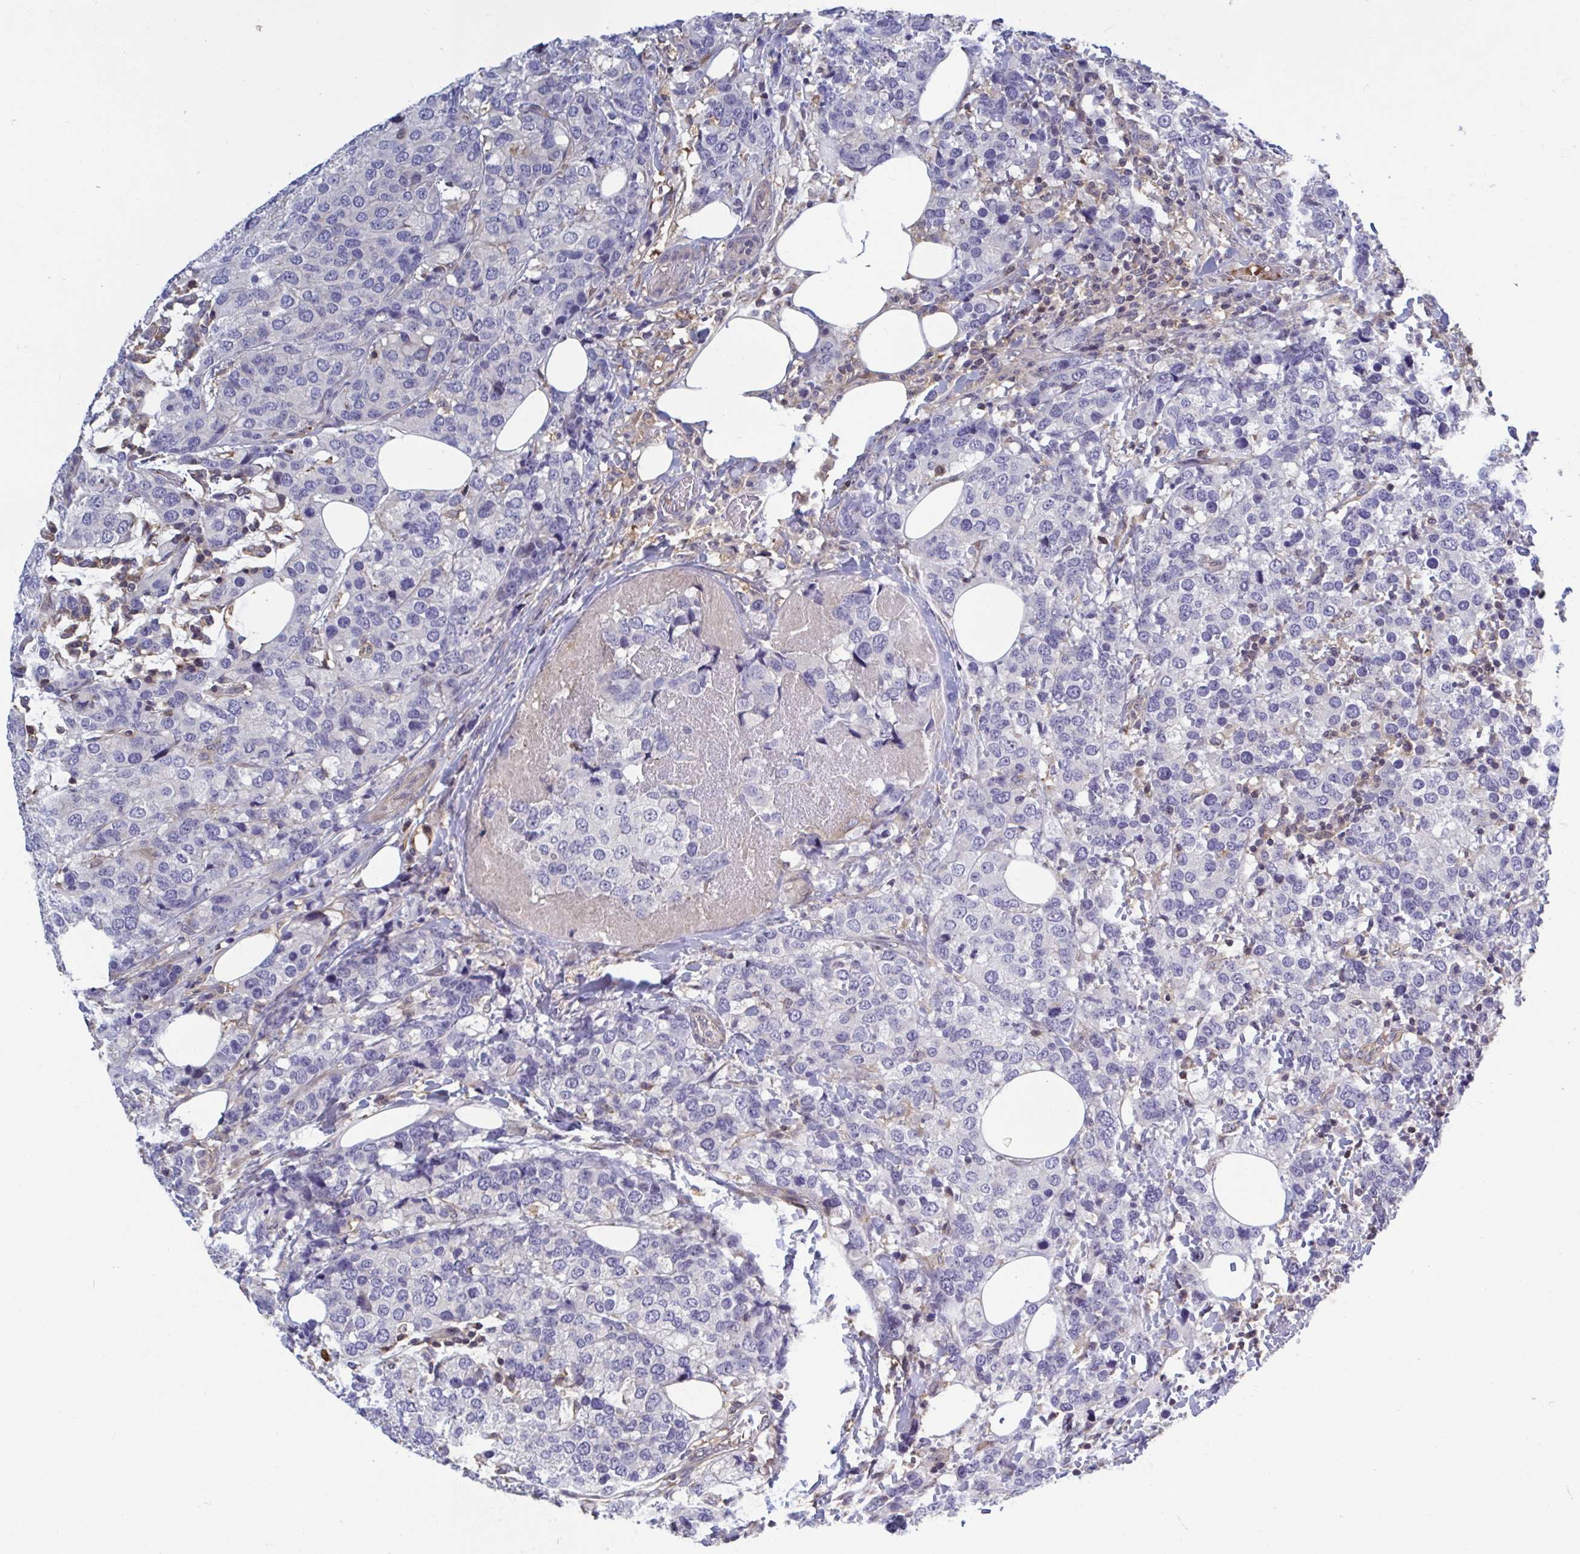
{"staining": {"intensity": "negative", "quantity": "none", "location": "none"}, "tissue": "breast cancer", "cell_type": "Tumor cells", "image_type": "cancer", "snomed": [{"axis": "morphology", "description": "Lobular carcinoma"}, {"axis": "topography", "description": "Breast"}], "caption": "High magnification brightfield microscopy of breast lobular carcinoma stained with DAB (brown) and counterstained with hematoxylin (blue): tumor cells show no significant positivity.", "gene": "LRRC38", "patient": {"sex": "female", "age": 59}}